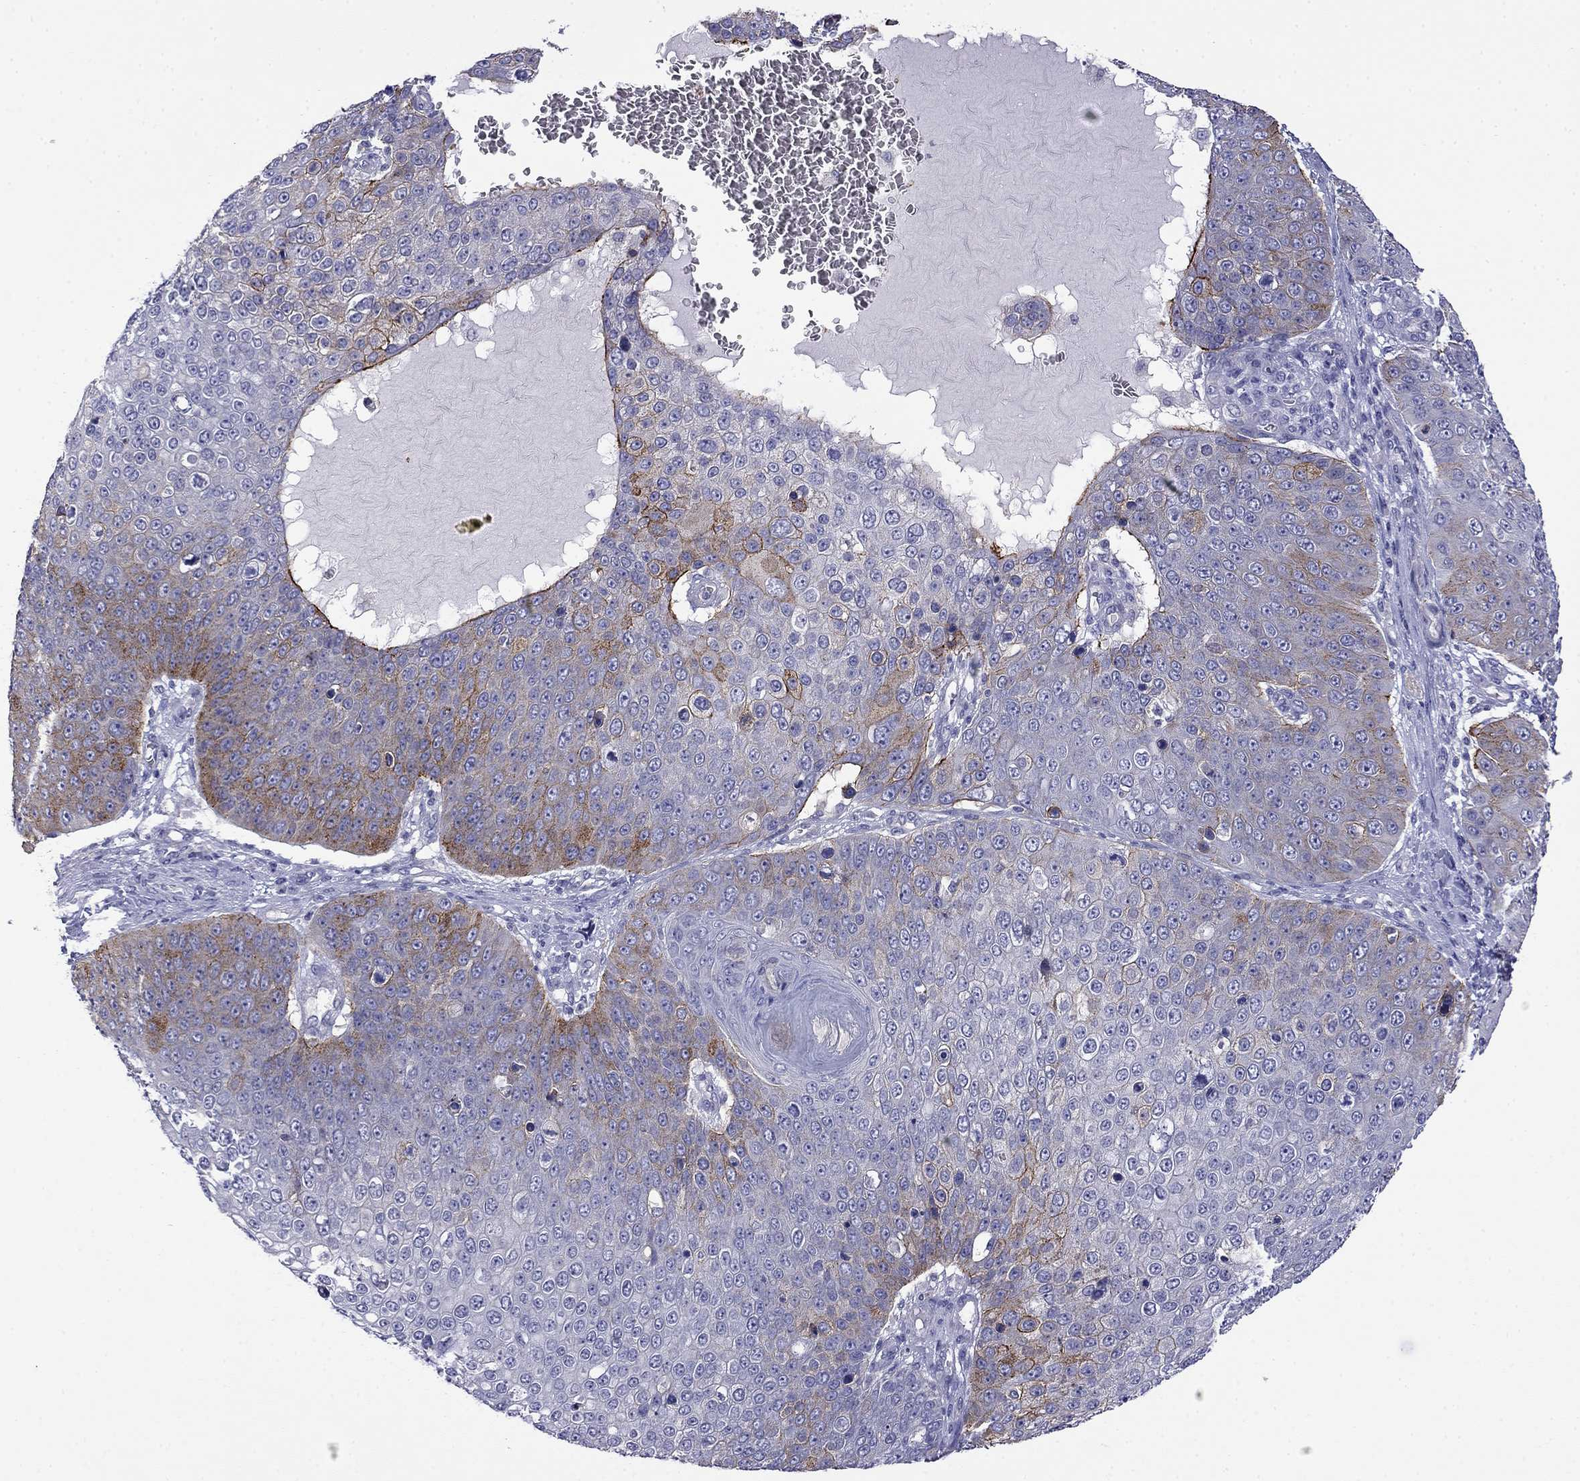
{"staining": {"intensity": "strong", "quantity": "<25%", "location": "cytoplasmic/membranous"}, "tissue": "skin cancer", "cell_type": "Tumor cells", "image_type": "cancer", "snomed": [{"axis": "morphology", "description": "Squamous cell carcinoma, NOS"}, {"axis": "topography", "description": "Skin"}], "caption": "An image of skin cancer stained for a protein demonstrates strong cytoplasmic/membranous brown staining in tumor cells. (DAB (3,3'-diaminobenzidine) IHC with brightfield microscopy, high magnification).", "gene": "PRR18", "patient": {"sex": "male", "age": 71}}